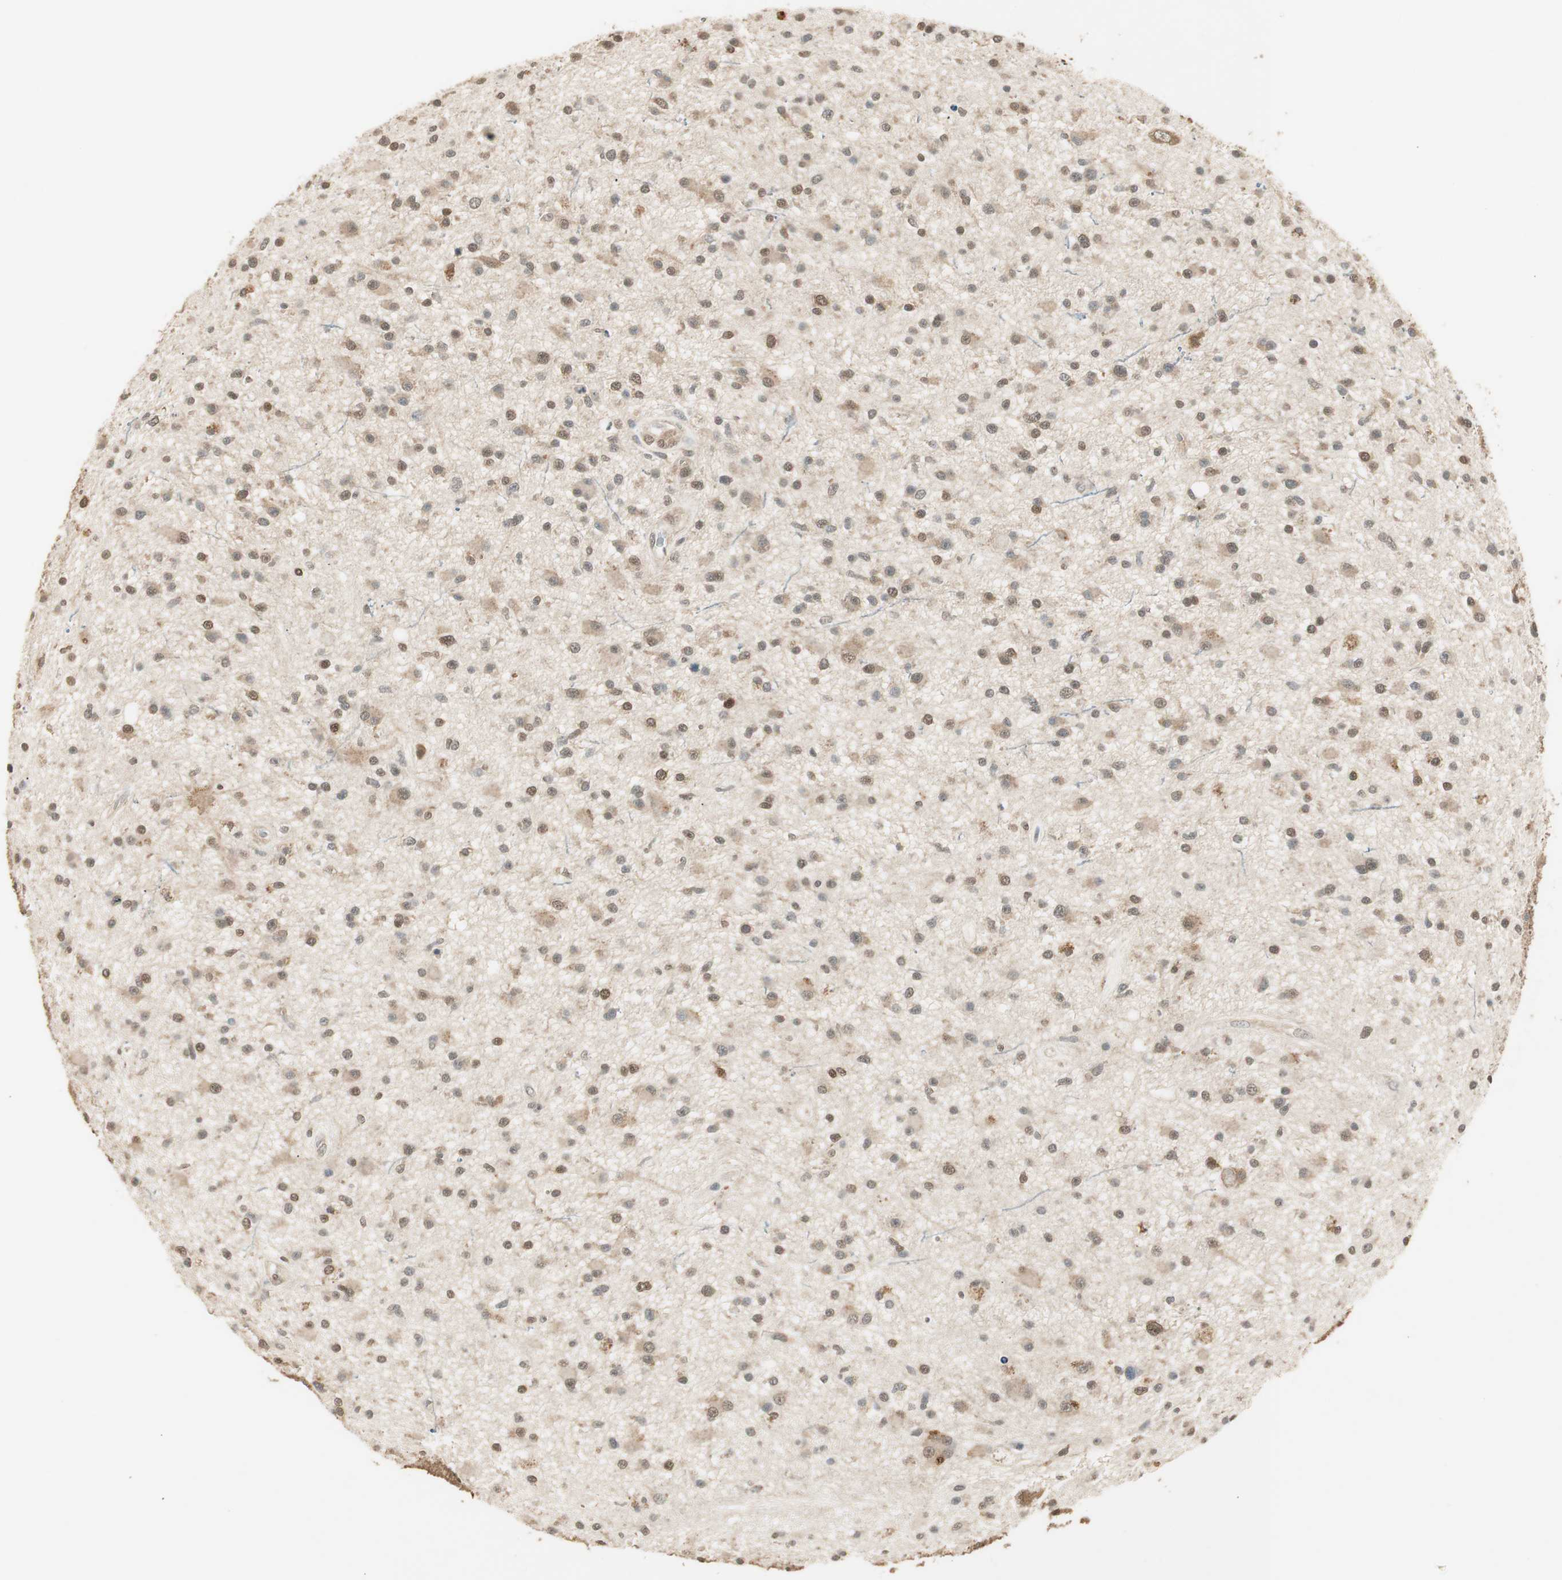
{"staining": {"intensity": "weak", "quantity": "25%-75%", "location": "cytoplasmic/membranous,nuclear"}, "tissue": "glioma", "cell_type": "Tumor cells", "image_type": "cancer", "snomed": [{"axis": "morphology", "description": "Glioma, malignant, High grade"}, {"axis": "topography", "description": "Brain"}], "caption": "This image shows immunohistochemistry (IHC) staining of glioma, with low weak cytoplasmic/membranous and nuclear staining in about 25%-75% of tumor cells.", "gene": "USP5", "patient": {"sex": "male", "age": 33}}